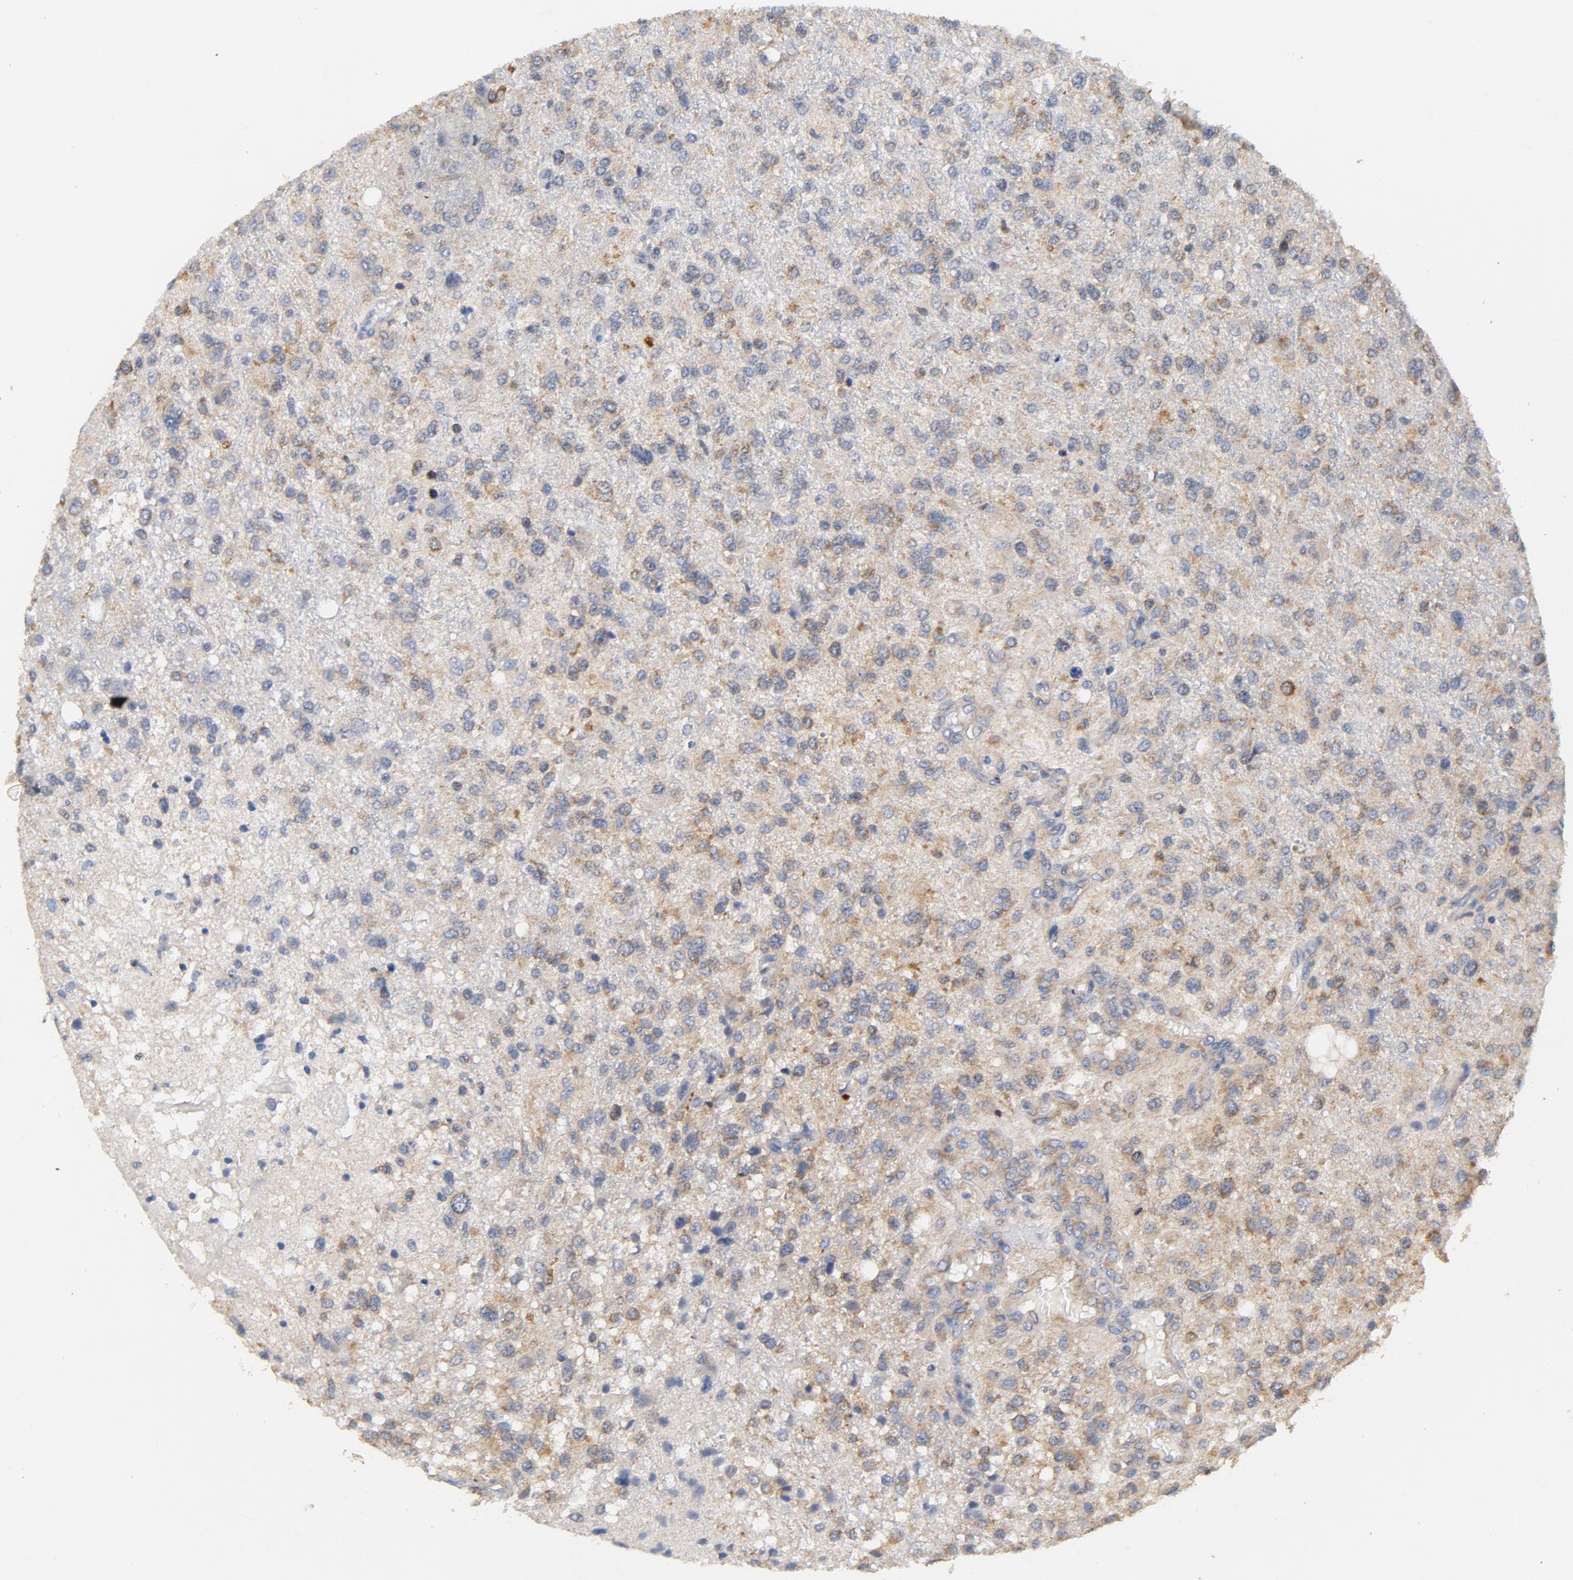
{"staining": {"intensity": "weak", "quantity": ">75%", "location": "cytoplasmic/membranous"}, "tissue": "glioma", "cell_type": "Tumor cells", "image_type": "cancer", "snomed": [{"axis": "morphology", "description": "Glioma, malignant, High grade"}, {"axis": "topography", "description": "Cerebral cortex"}], "caption": "Protein staining reveals weak cytoplasmic/membranous expression in approximately >75% of tumor cells in malignant glioma (high-grade).", "gene": "DDX6", "patient": {"sex": "male", "age": 76}}